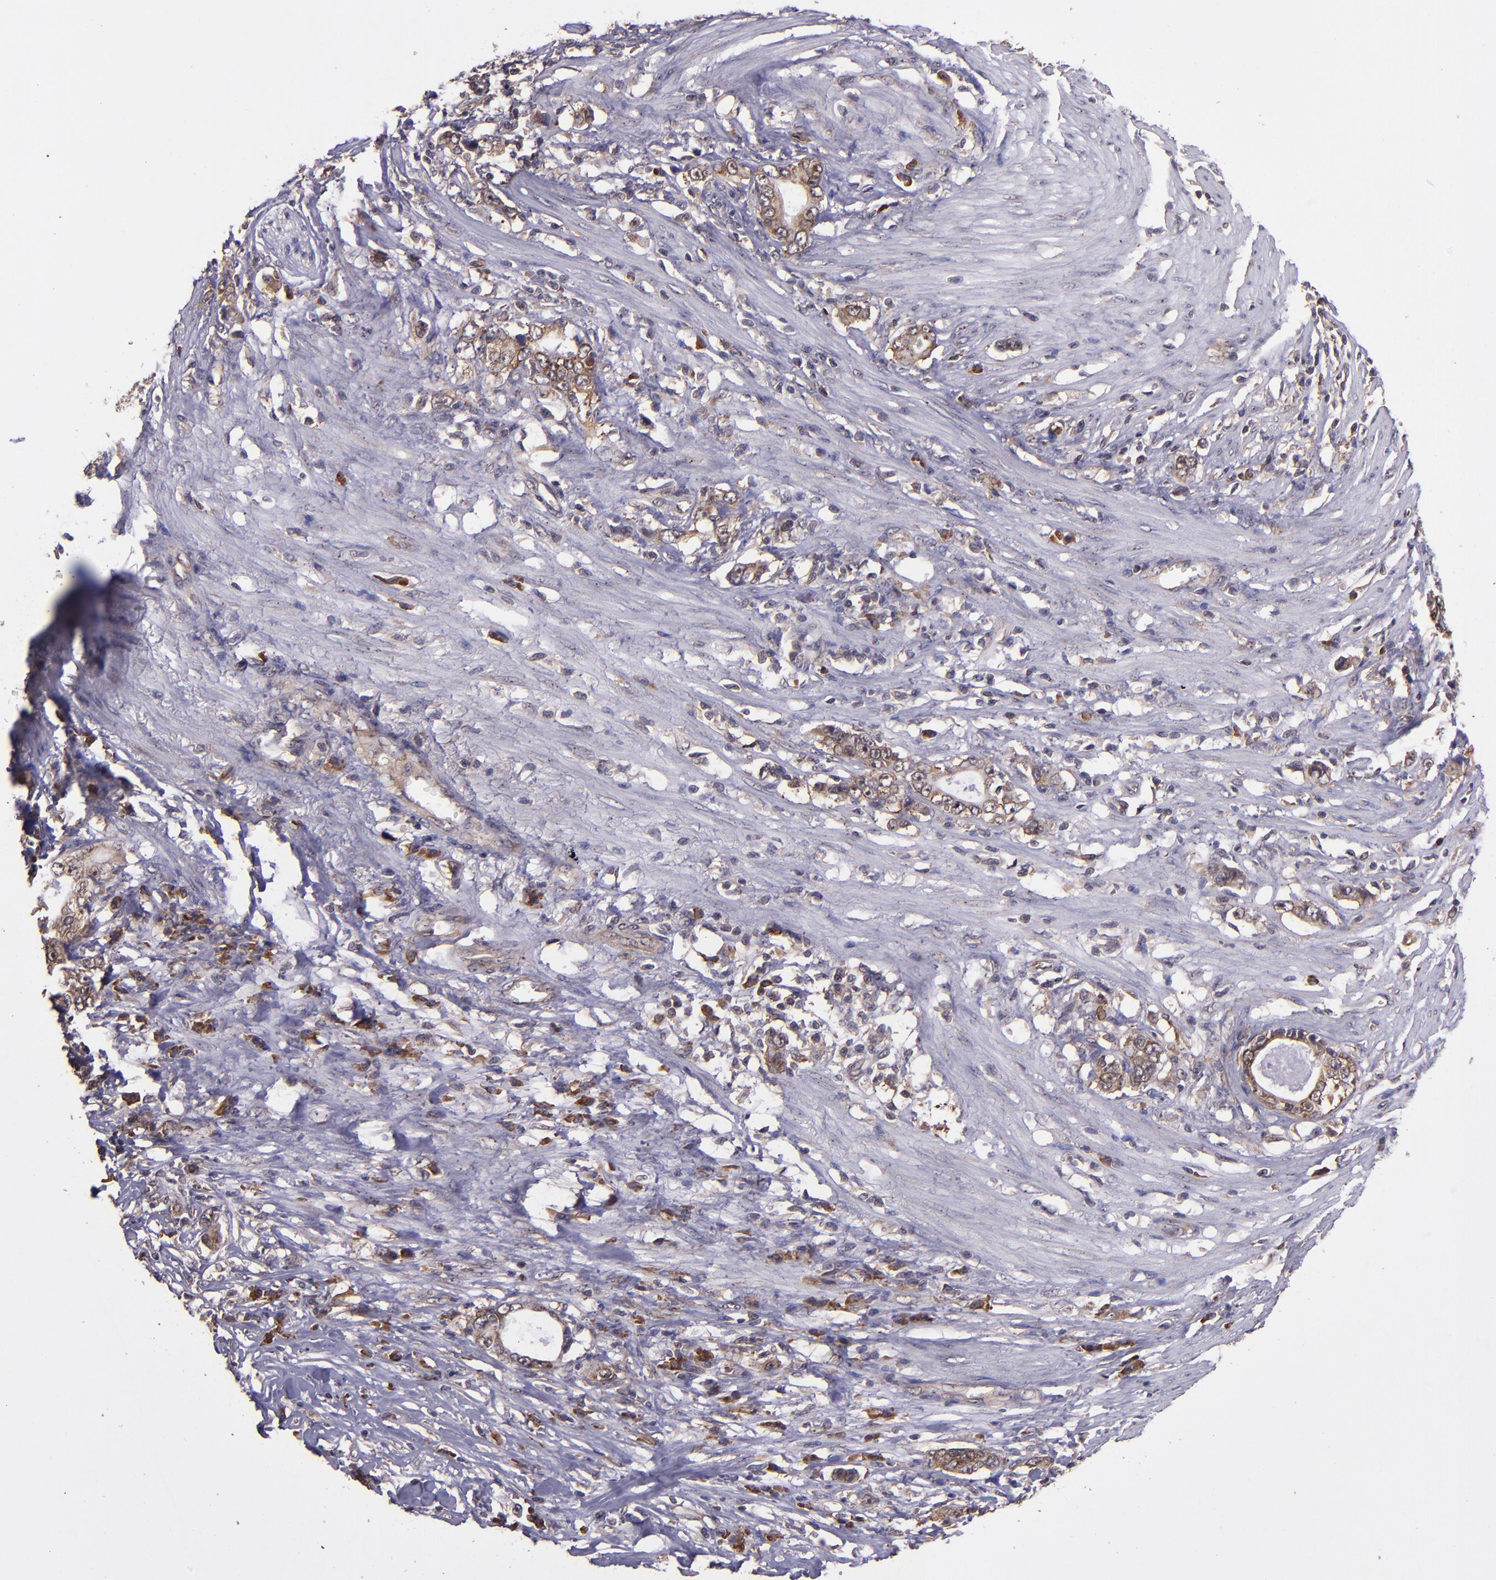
{"staining": {"intensity": "moderate", "quantity": ">75%", "location": "cytoplasmic/membranous"}, "tissue": "stomach cancer", "cell_type": "Tumor cells", "image_type": "cancer", "snomed": [{"axis": "morphology", "description": "Adenocarcinoma, NOS"}, {"axis": "topography", "description": "Stomach, lower"}], "caption": "About >75% of tumor cells in stomach cancer (adenocarcinoma) exhibit moderate cytoplasmic/membranous protein staining as visualized by brown immunohistochemical staining.", "gene": "USP51", "patient": {"sex": "female", "age": 72}}